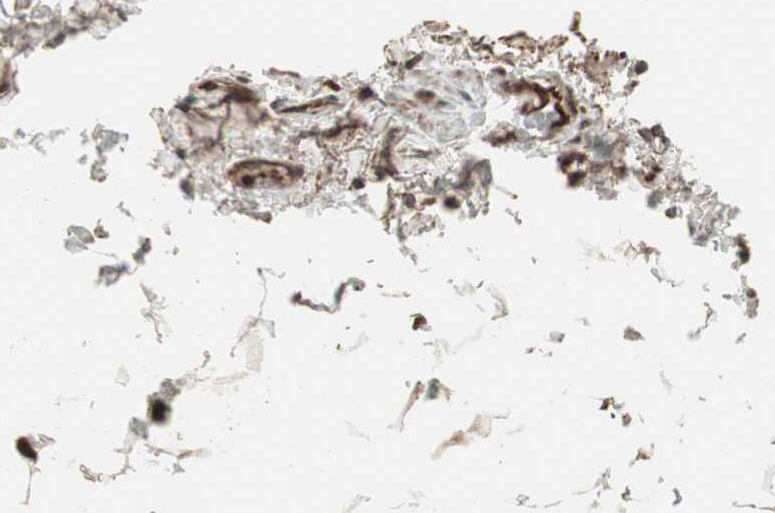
{"staining": {"intensity": "moderate", "quantity": ">75%", "location": "cytoplasmic/membranous"}, "tissue": "adipose tissue", "cell_type": "Adipocytes", "image_type": "normal", "snomed": [{"axis": "morphology", "description": "Normal tissue, NOS"}, {"axis": "topography", "description": "Vascular tissue"}], "caption": "The histopathology image reveals immunohistochemical staining of unremarkable adipose tissue. There is moderate cytoplasmic/membranous staining is present in about >75% of adipocytes.", "gene": "PPP2R5E", "patient": {"sex": "male", "age": 41}}